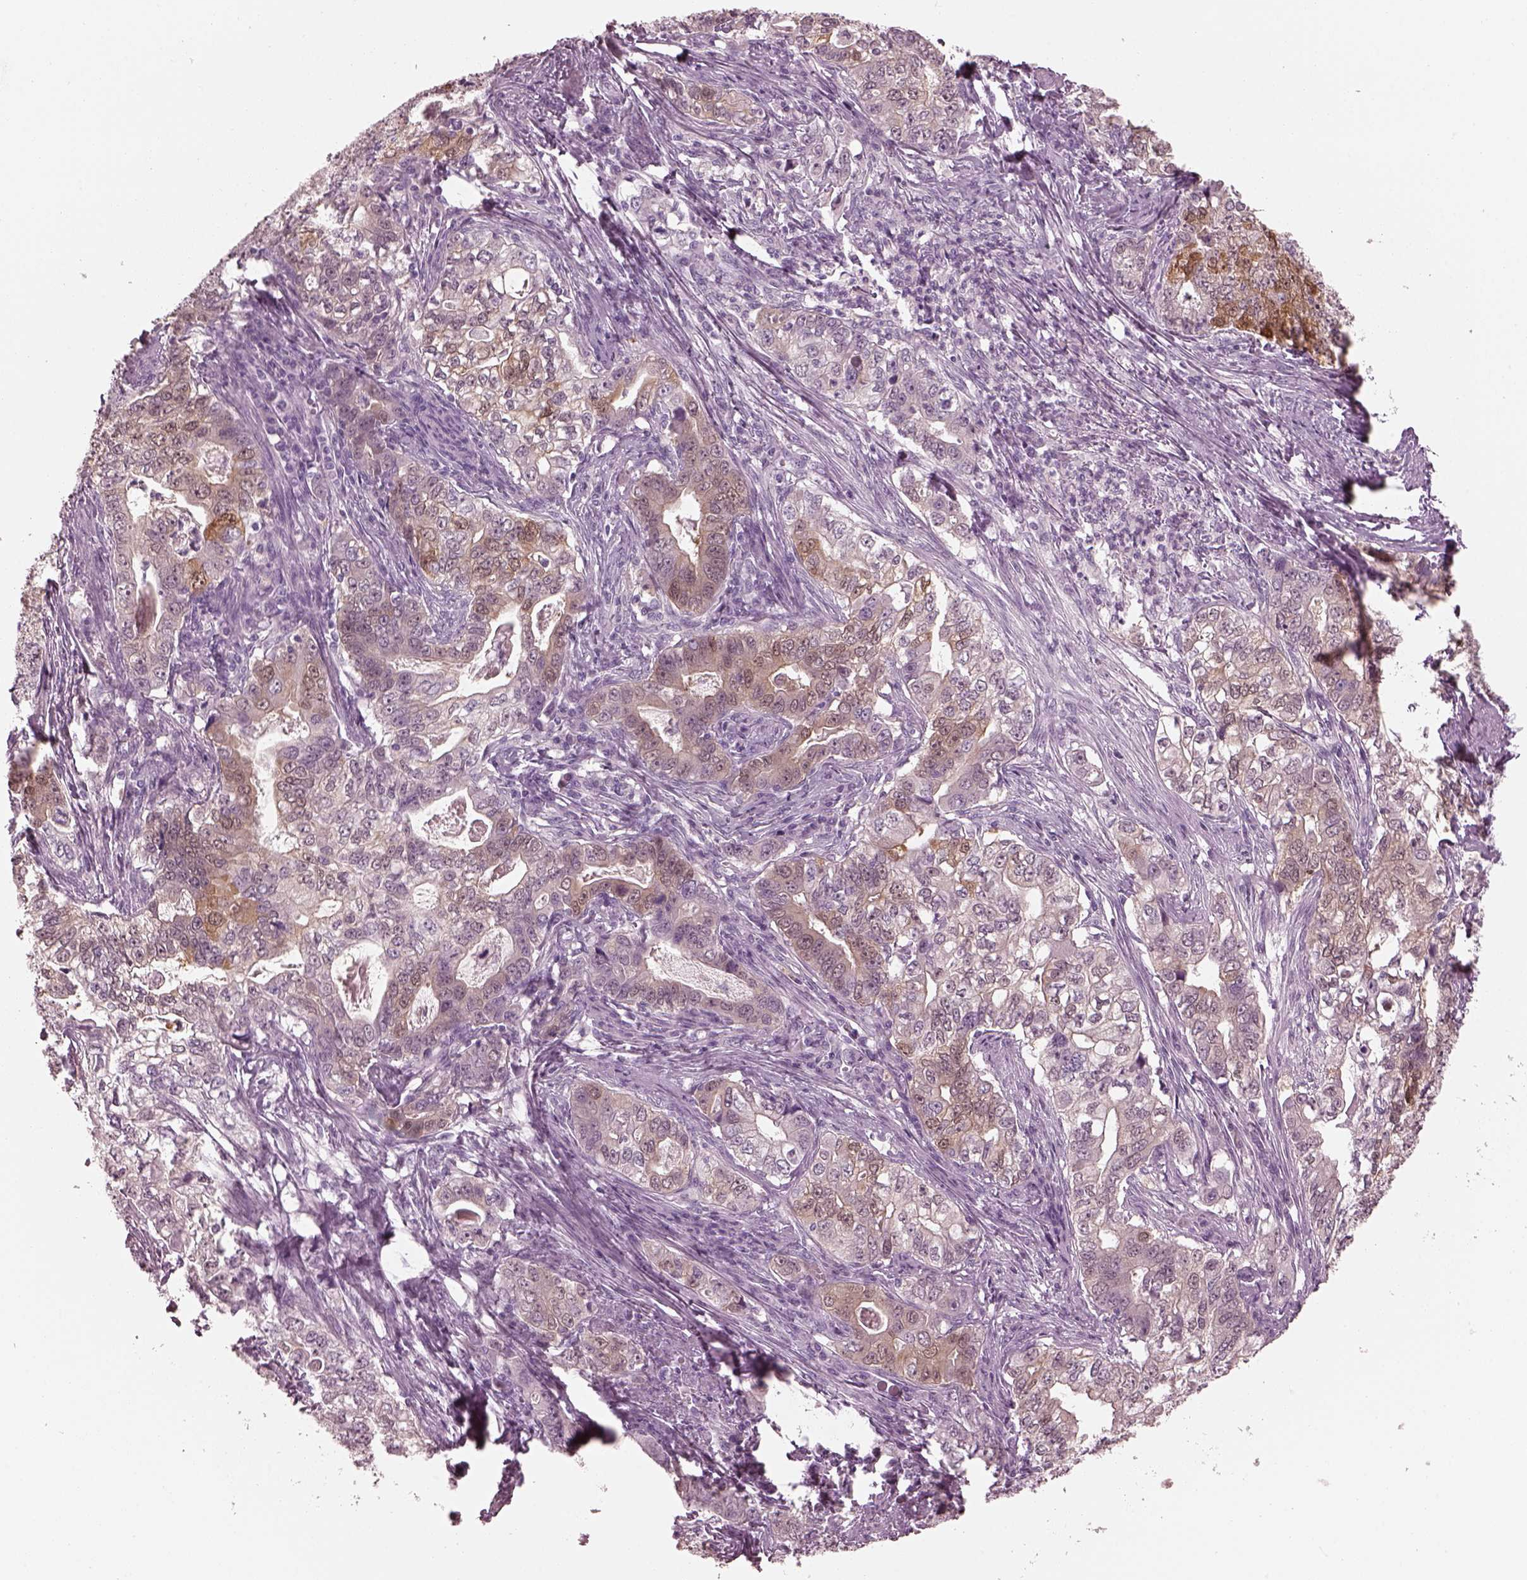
{"staining": {"intensity": "weak", "quantity": "<25%", "location": "cytoplasmic/membranous,nuclear"}, "tissue": "stomach cancer", "cell_type": "Tumor cells", "image_type": "cancer", "snomed": [{"axis": "morphology", "description": "Adenocarcinoma, NOS"}, {"axis": "topography", "description": "Stomach, lower"}], "caption": "Histopathology image shows no significant protein staining in tumor cells of stomach cancer (adenocarcinoma). (Stains: DAB IHC with hematoxylin counter stain, Microscopy: brightfield microscopy at high magnification).", "gene": "C2orf81", "patient": {"sex": "female", "age": 72}}